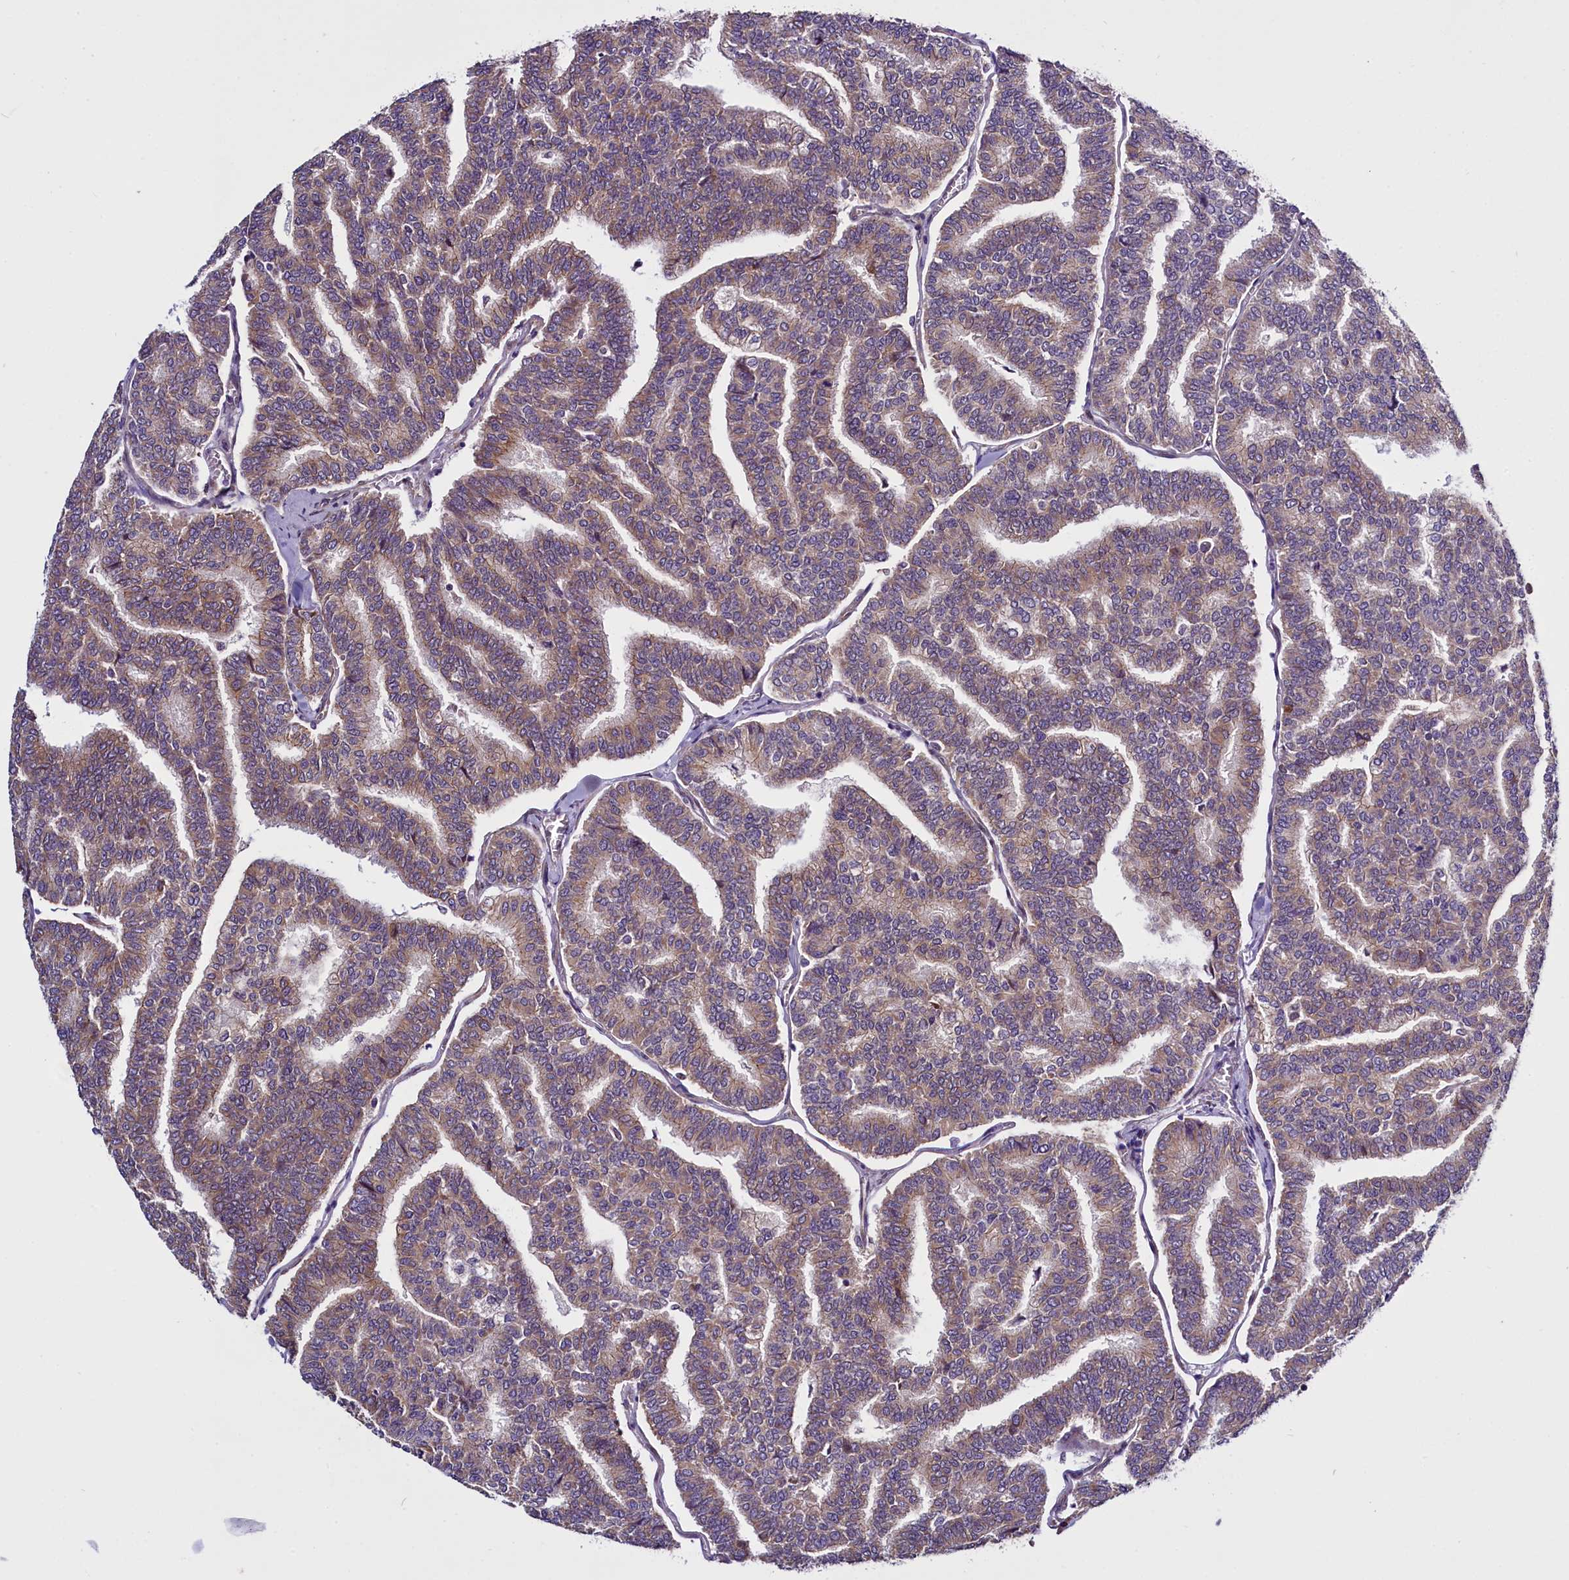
{"staining": {"intensity": "weak", "quantity": ">75%", "location": "cytoplasmic/membranous"}, "tissue": "thyroid cancer", "cell_type": "Tumor cells", "image_type": "cancer", "snomed": [{"axis": "morphology", "description": "Papillary adenocarcinoma, NOS"}, {"axis": "topography", "description": "Thyroid gland"}], "caption": "IHC photomicrograph of human papillary adenocarcinoma (thyroid) stained for a protein (brown), which demonstrates low levels of weak cytoplasmic/membranous expression in about >75% of tumor cells.", "gene": "UACA", "patient": {"sex": "female", "age": 35}}